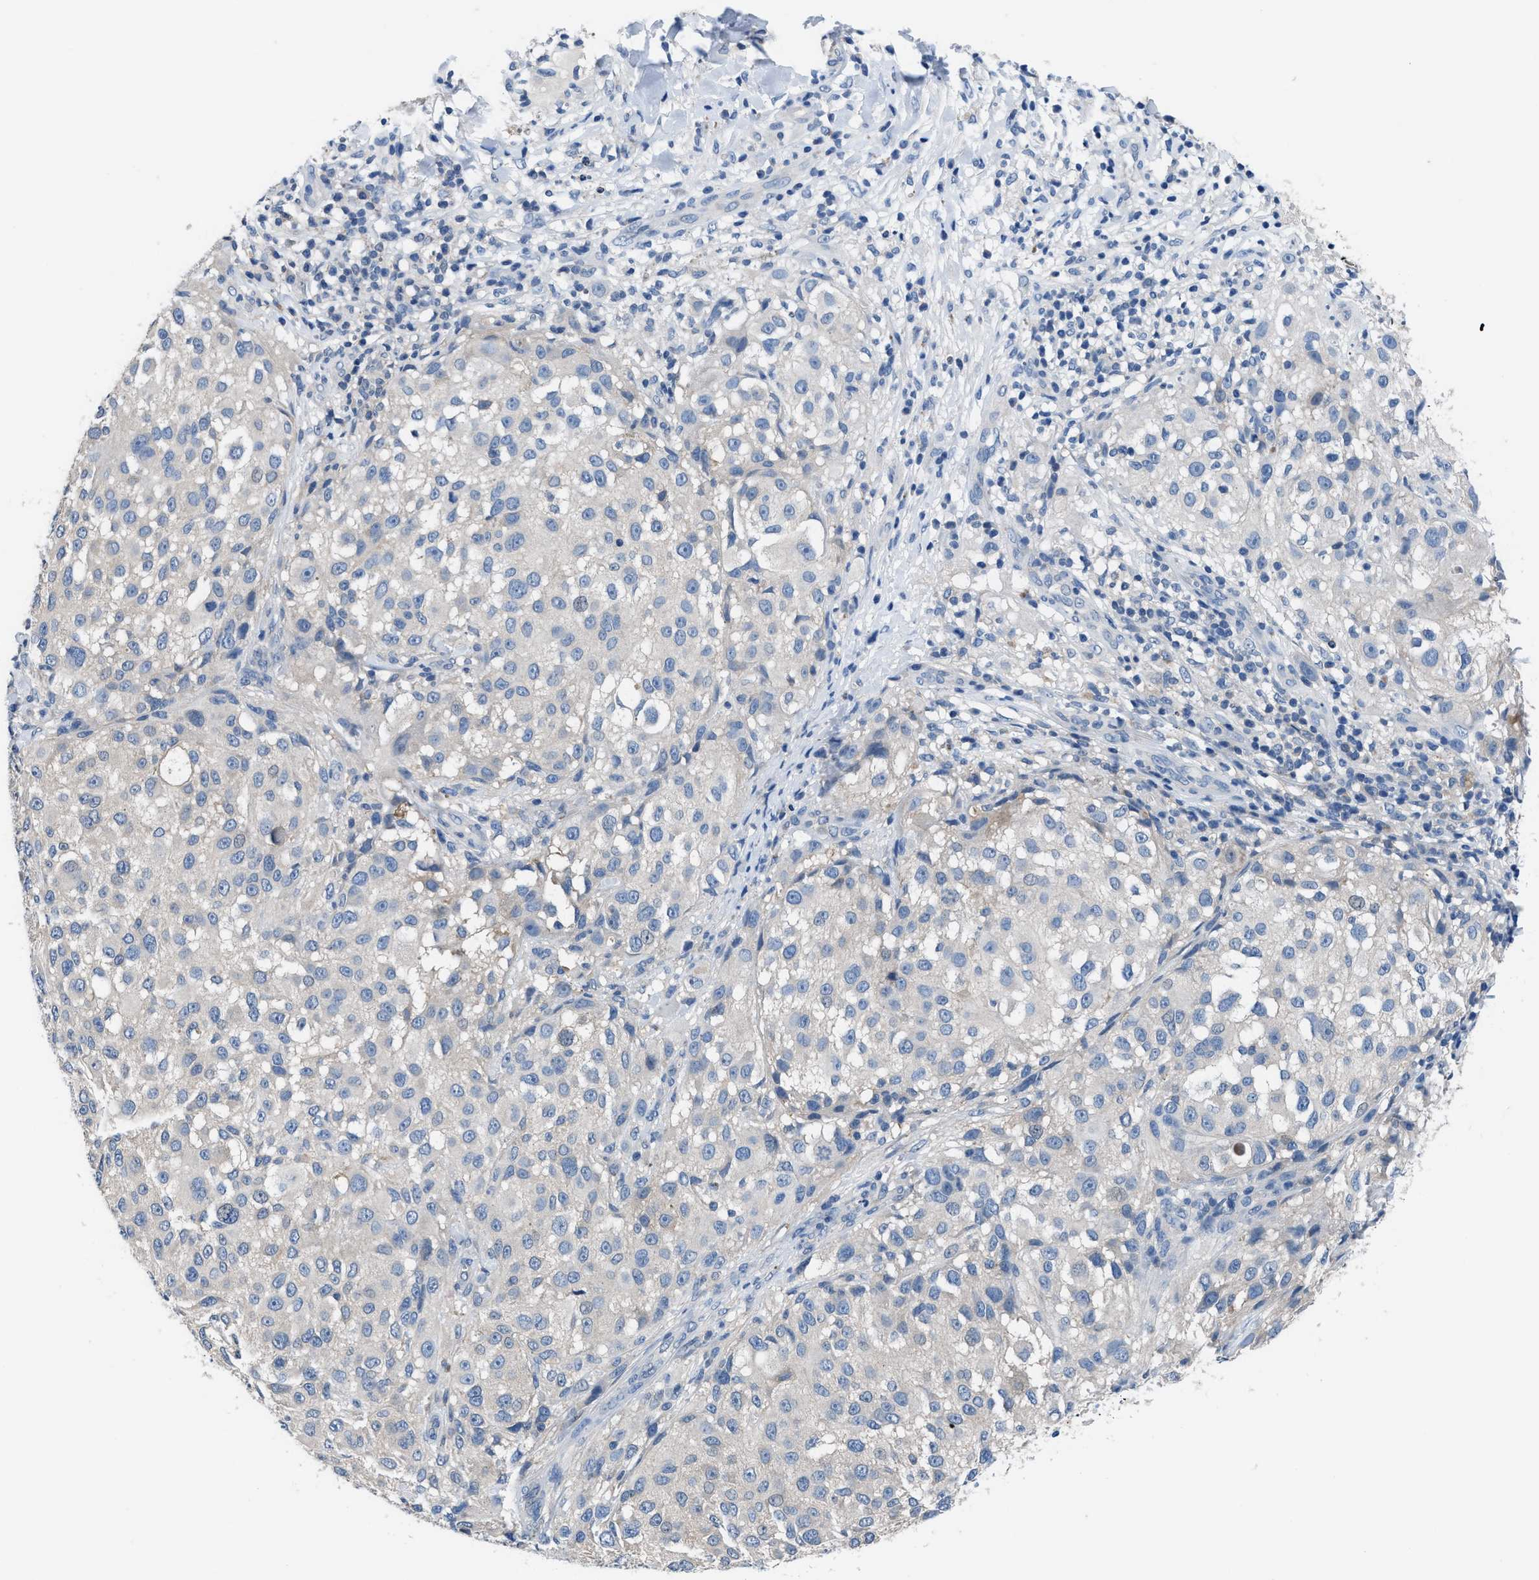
{"staining": {"intensity": "negative", "quantity": "none", "location": "none"}, "tissue": "melanoma", "cell_type": "Tumor cells", "image_type": "cancer", "snomed": [{"axis": "morphology", "description": "Necrosis, NOS"}, {"axis": "morphology", "description": "Malignant melanoma, NOS"}, {"axis": "topography", "description": "Skin"}], "caption": "A photomicrograph of human malignant melanoma is negative for staining in tumor cells. (DAB (3,3'-diaminobenzidine) IHC, high magnification).", "gene": "NUDT5", "patient": {"sex": "female", "age": 87}}